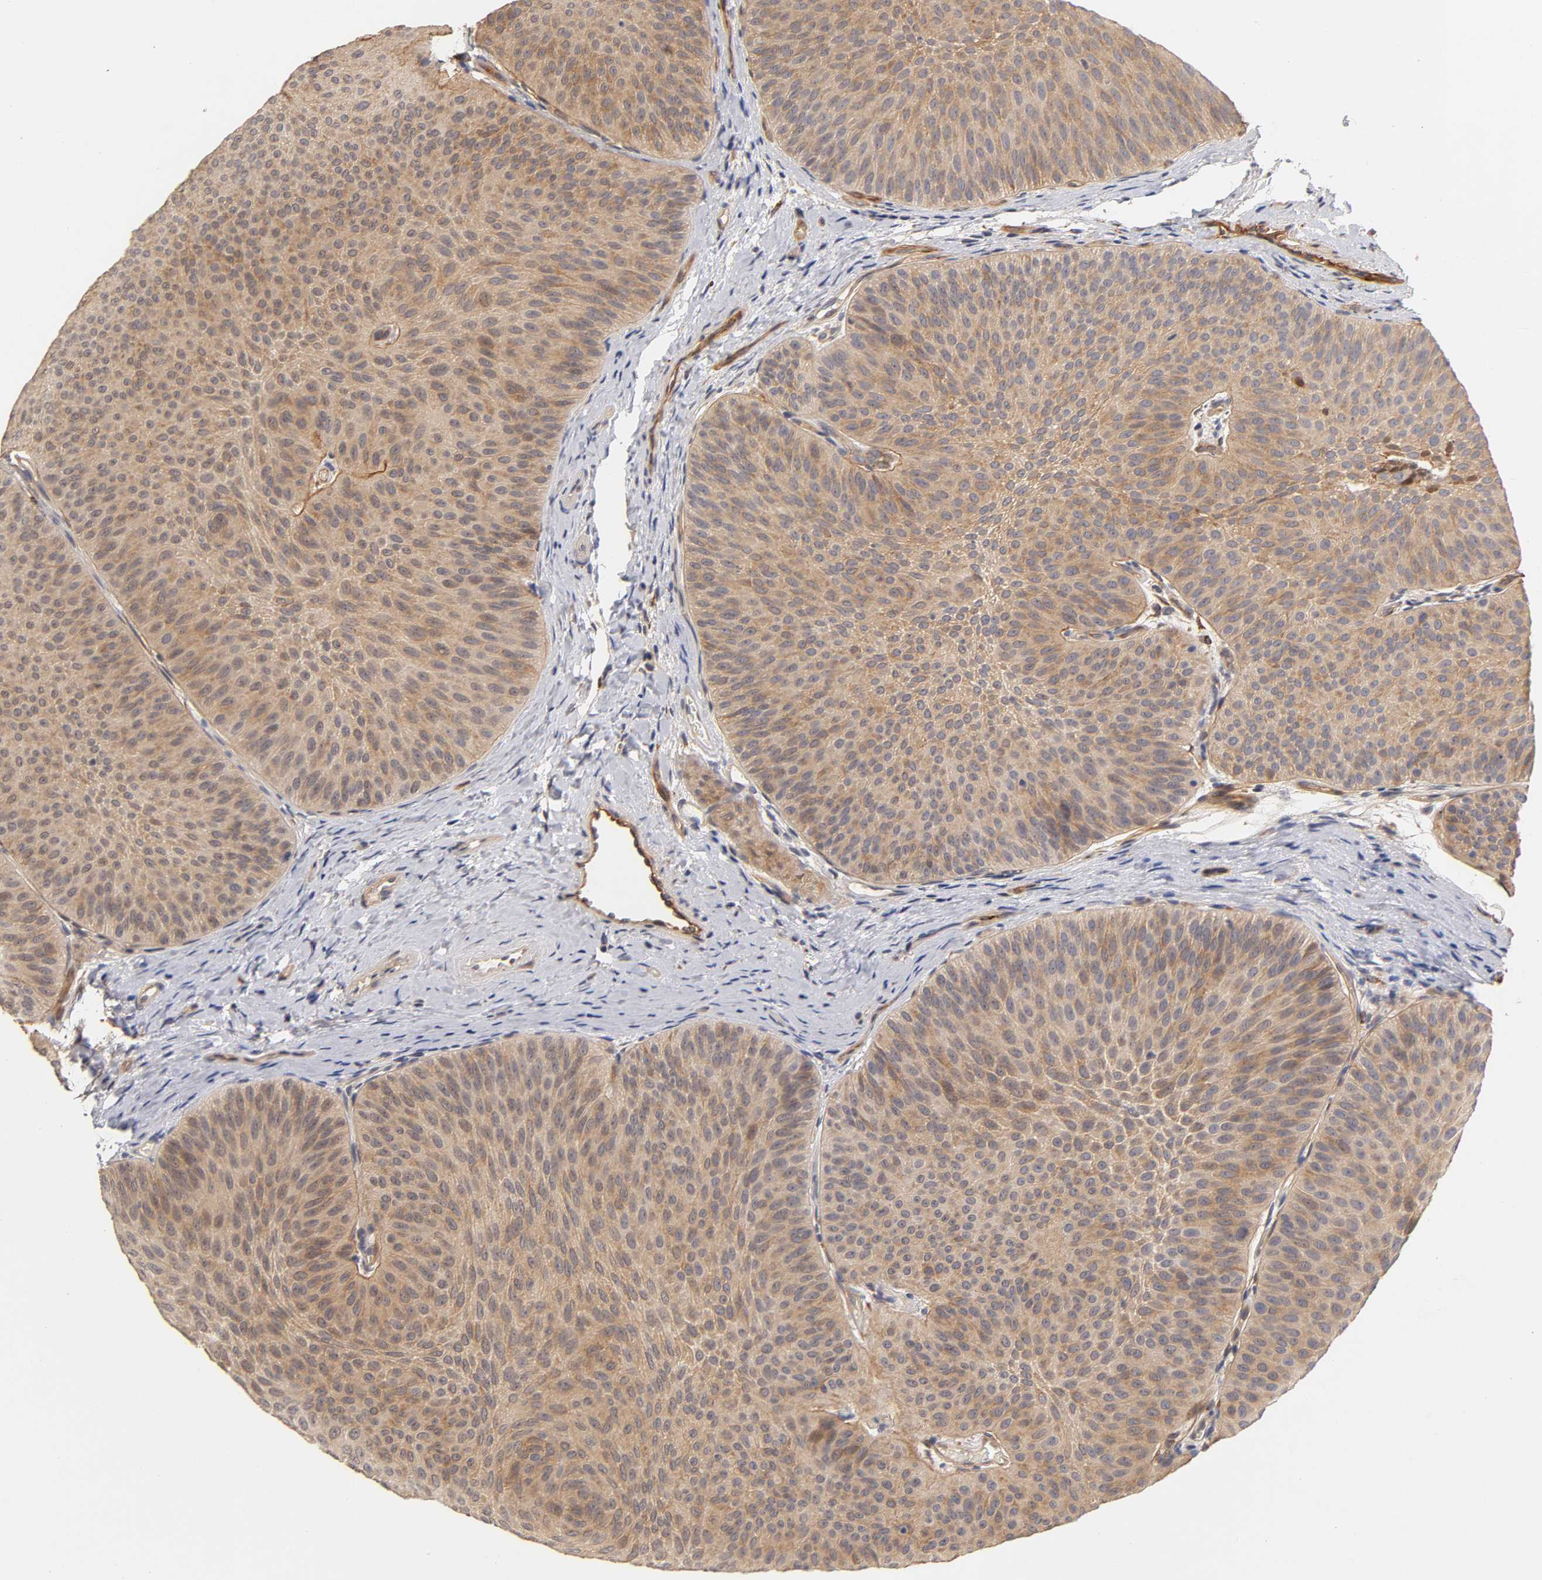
{"staining": {"intensity": "moderate", "quantity": ">75%", "location": "cytoplasmic/membranous"}, "tissue": "urothelial cancer", "cell_type": "Tumor cells", "image_type": "cancer", "snomed": [{"axis": "morphology", "description": "Urothelial carcinoma, Low grade"}, {"axis": "topography", "description": "Urinary bladder"}], "caption": "Human urothelial cancer stained with a protein marker reveals moderate staining in tumor cells.", "gene": "LAMB1", "patient": {"sex": "female", "age": 60}}